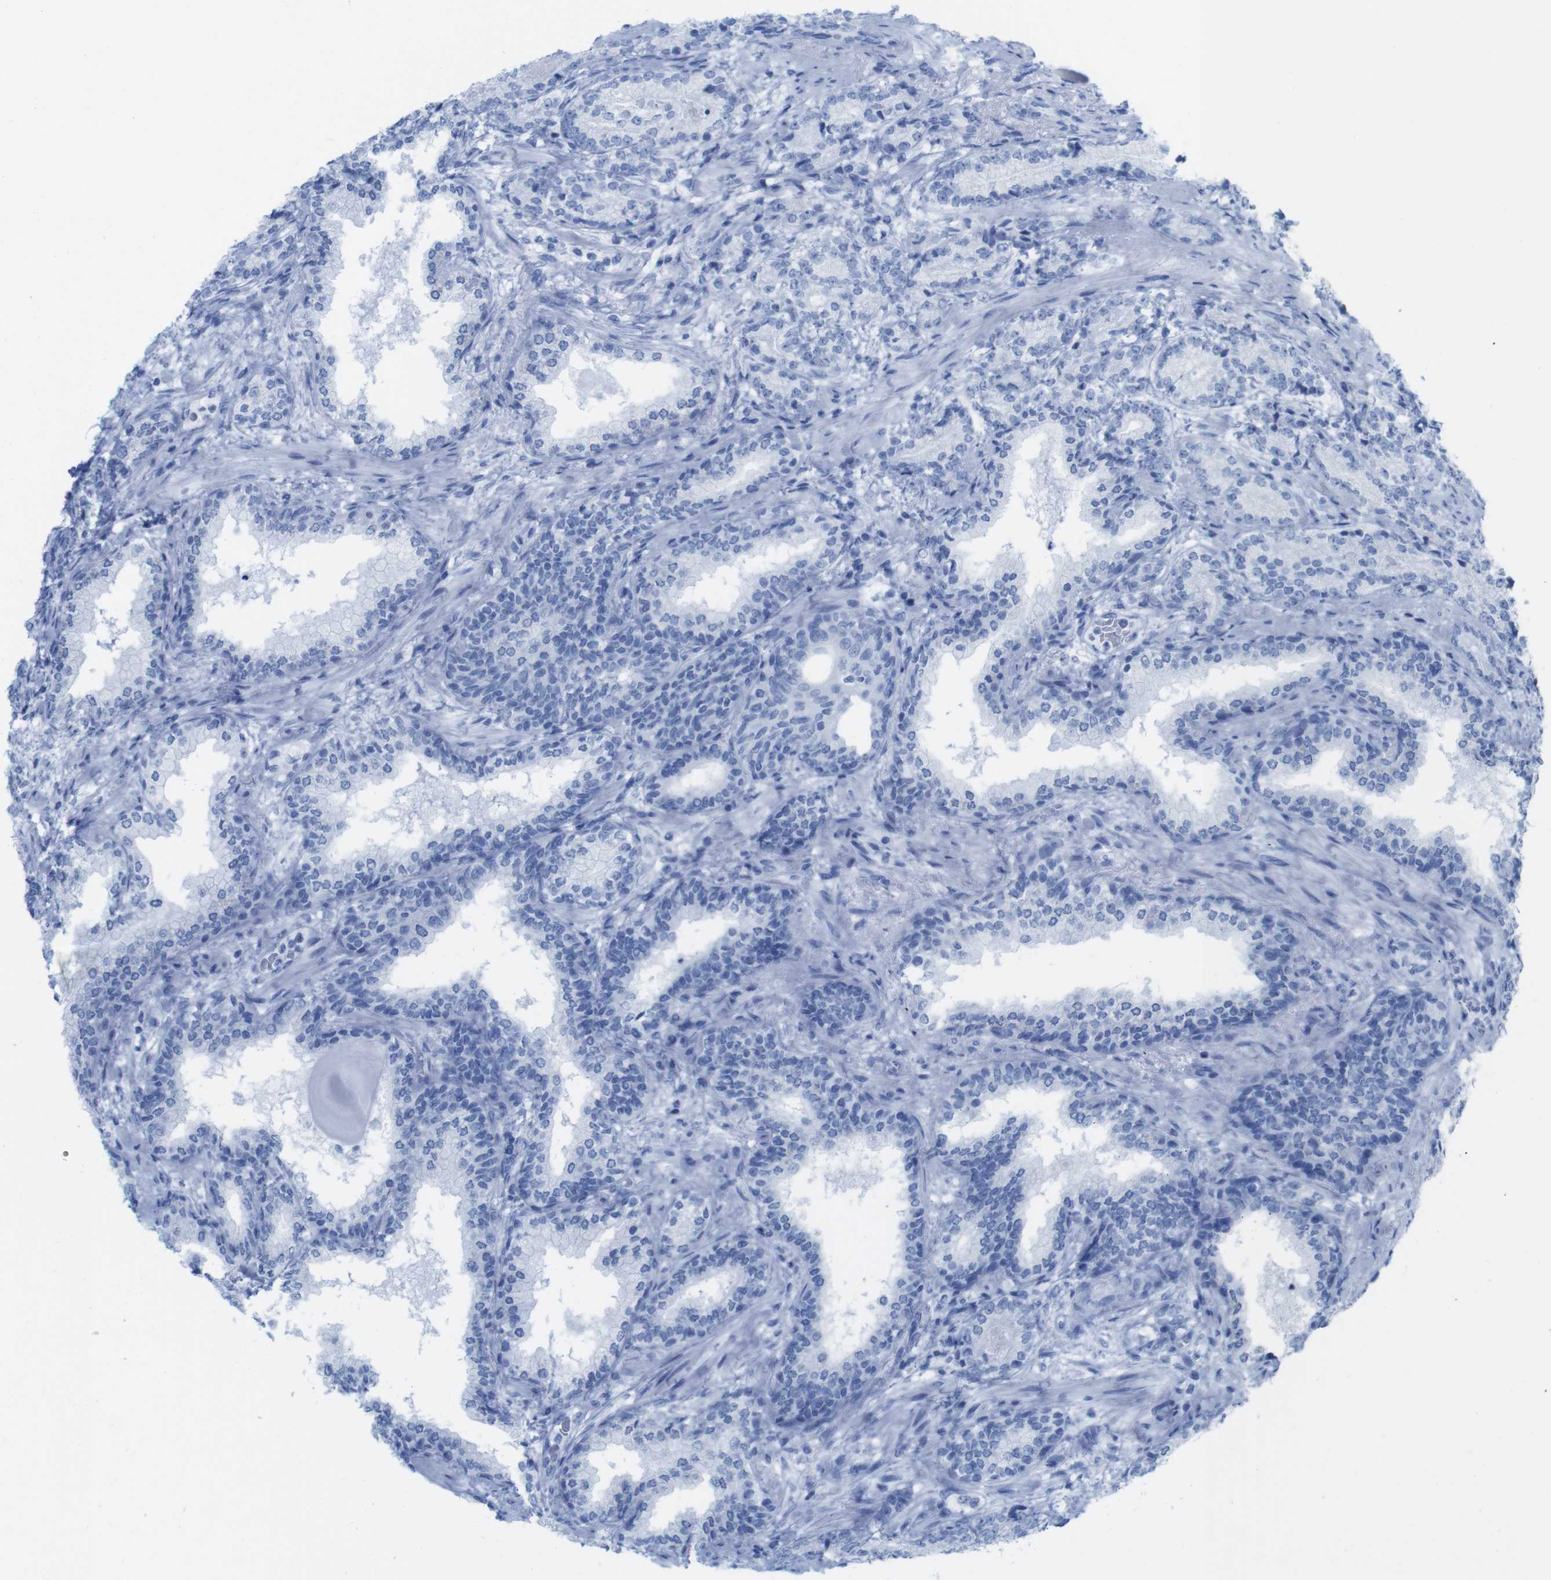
{"staining": {"intensity": "negative", "quantity": "none", "location": "none"}, "tissue": "prostate cancer", "cell_type": "Tumor cells", "image_type": "cancer", "snomed": [{"axis": "morphology", "description": "Adenocarcinoma, High grade"}, {"axis": "topography", "description": "Prostate"}], "caption": "This histopathology image is of adenocarcinoma (high-grade) (prostate) stained with immunohistochemistry (IHC) to label a protein in brown with the nuclei are counter-stained blue. There is no positivity in tumor cells.", "gene": "MYH7", "patient": {"sex": "male", "age": 61}}